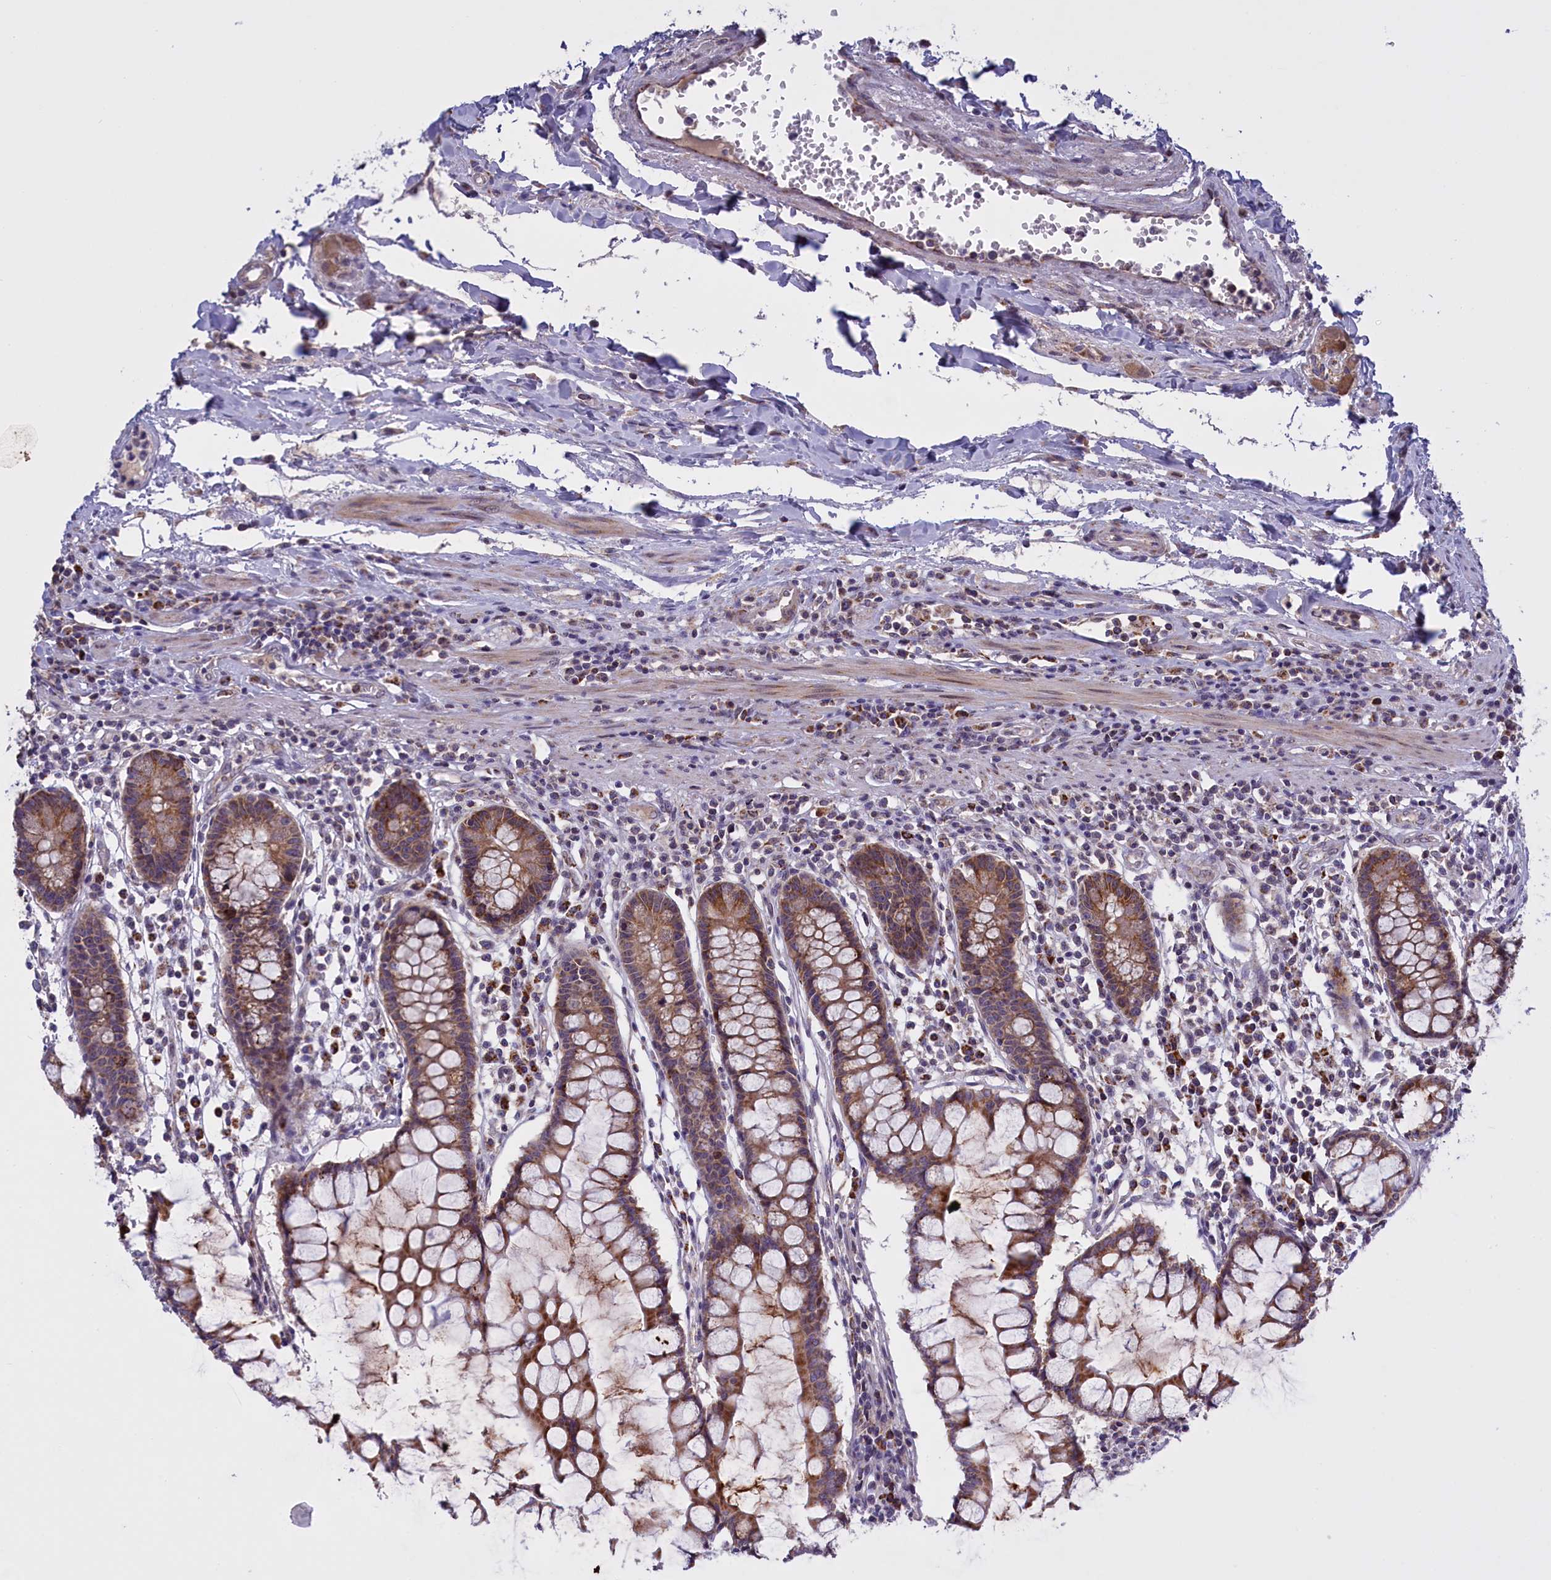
{"staining": {"intensity": "negative", "quantity": "none", "location": "none"}, "tissue": "colon", "cell_type": "Endothelial cells", "image_type": "normal", "snomed": [{"axis": "morphology", "description": "Normal tissue, NOS"}, {"axis": "morphology", "description": "Adenocarcinoma, NOS"}, {"axis": "topography", "description": "Colon"}], "caption": "The photomicrograph shows no significant staining in endothelial cells of colon. Brightfield microscopy of immunohistochemistry (IHC) stained with DAB (3,3'-diaminobenzidine) (brown) and hematoxylin (blue), captured at high magnification.", "gene": "FAM149B1", "patient": {"sex": "female", "age": 55}}